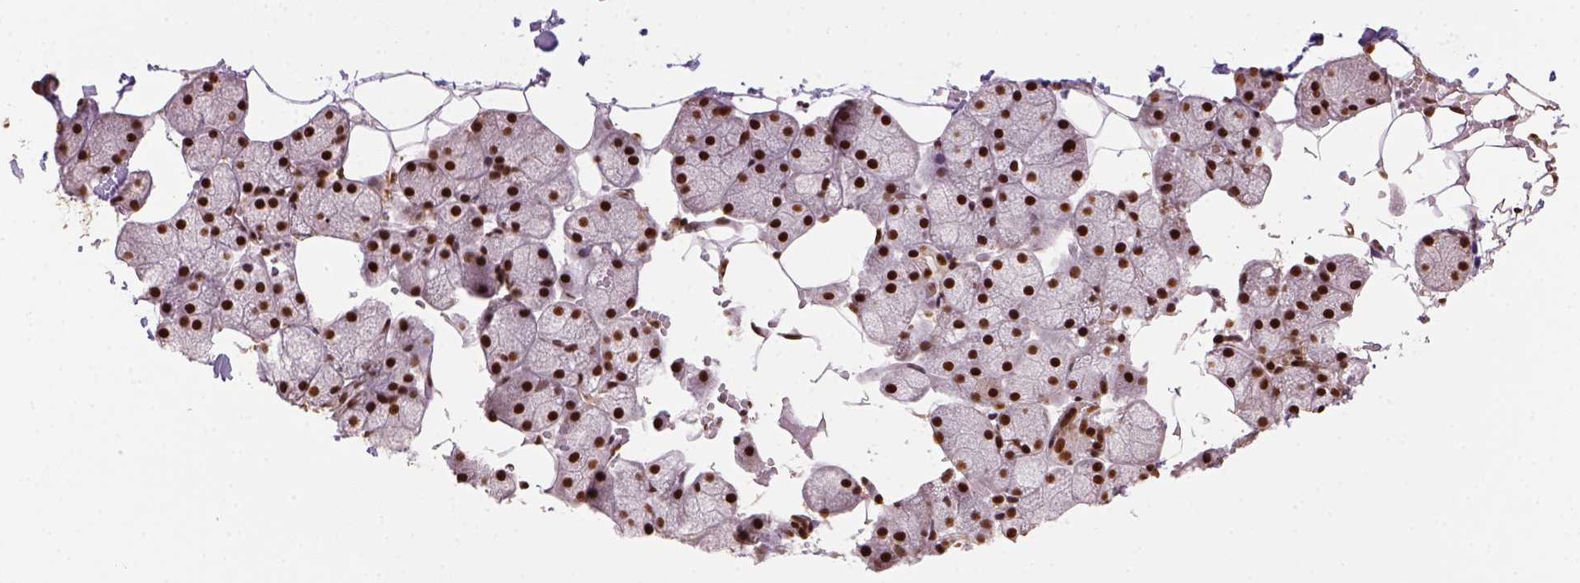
{"staining": {"intensity": "strong", "quantity": ">75%", "location": "nuclear"}, "tissue": "salivary gland", "cell_type": "Glandular cells", "image_type": "normal", "snomed": [{"axis": "morphology", "description": "Normal tissue, NOS"}, {"axis": "topography", "description": "Salivary gland"}], "caption": "Salivary gland stained for a protein exhibits strong nuclear positivity in glandular cells. The protein of interest is shown in brown color, while the nuclei are stained blue.", "gene": "CCAR1", "patient": {"sex": "male", "age": 38}}